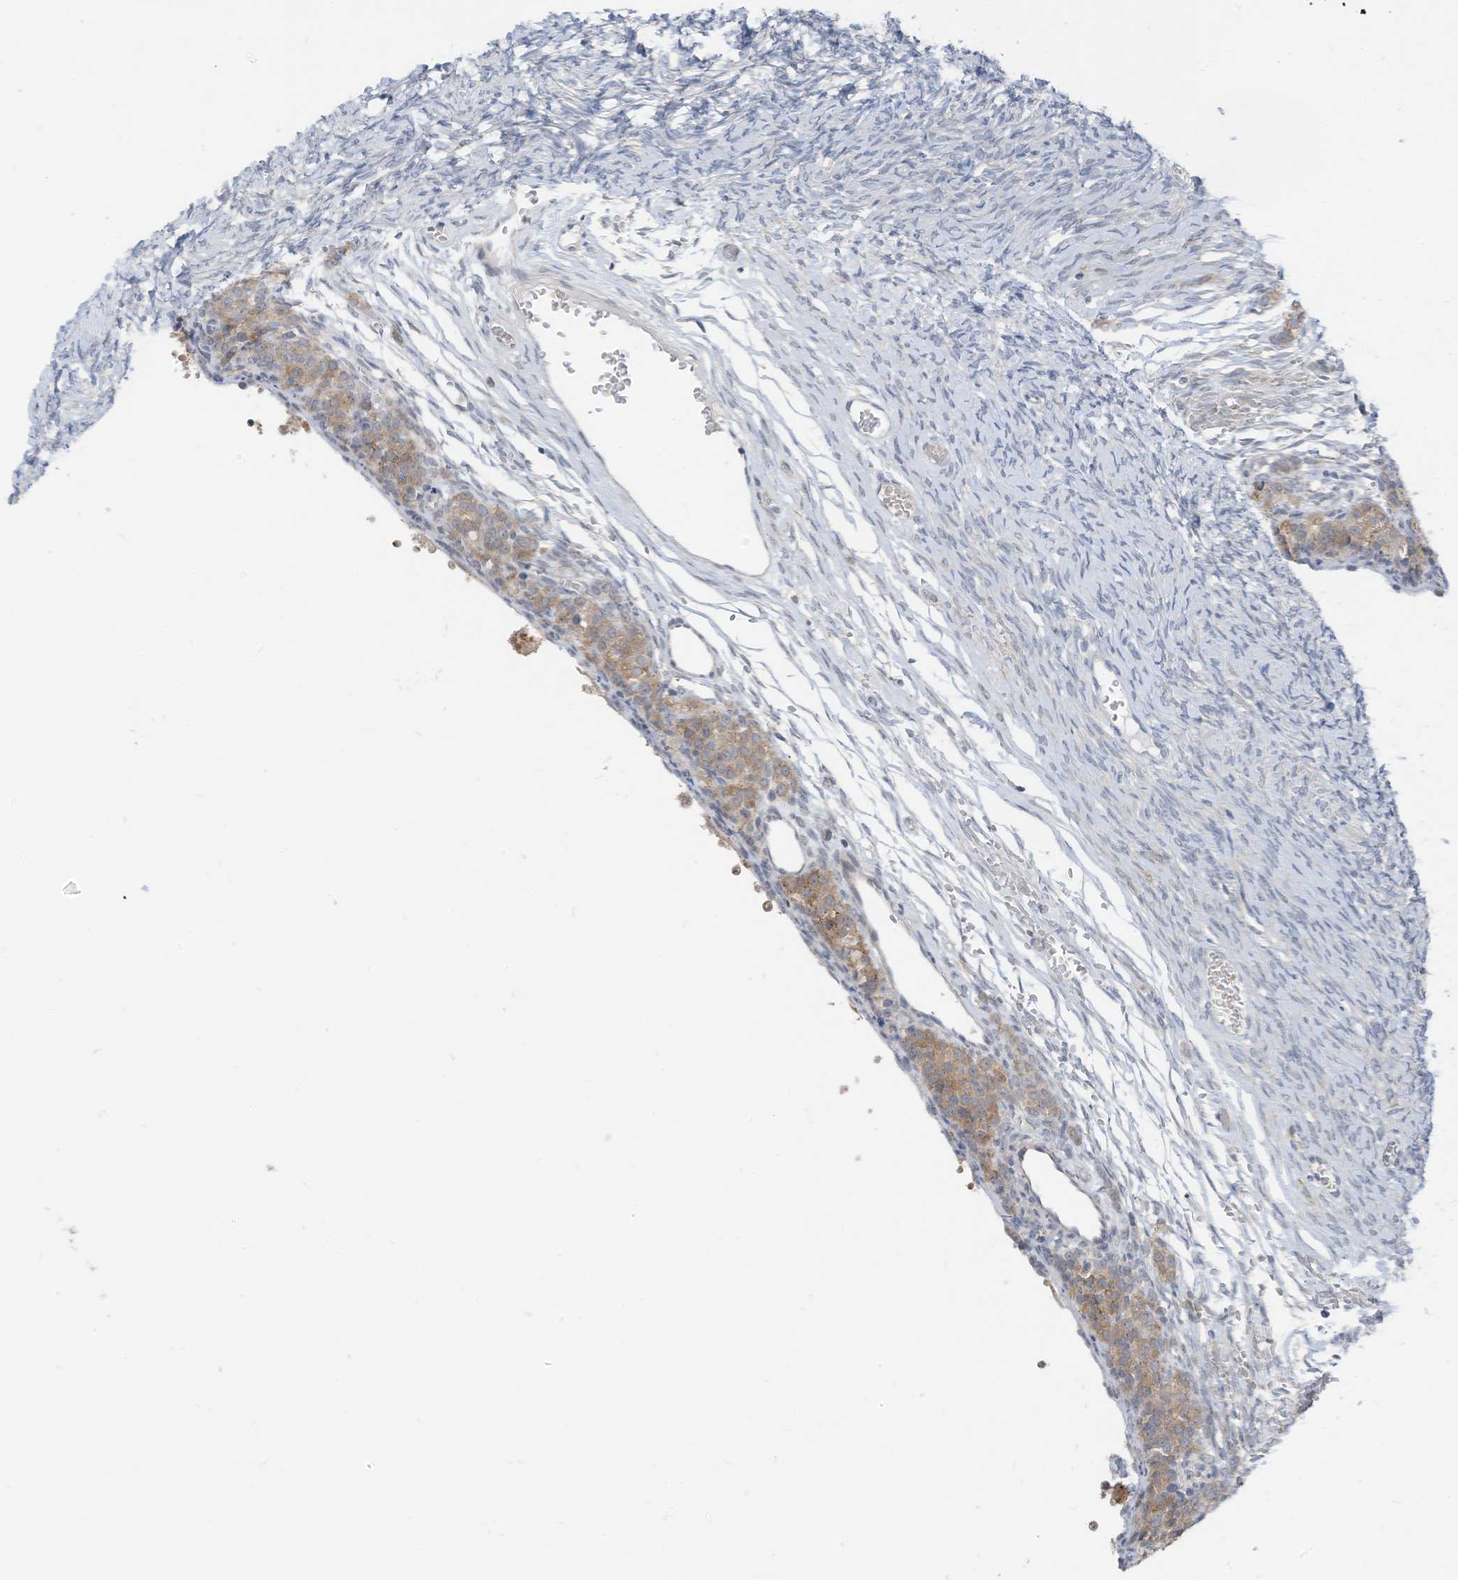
{"staining": {"intensity": "negative", "quantity": "none", "location": "none"}, "tissue": "ovary", "cell_type": "Ovarian stroma cells", "image_type": "normal", "snomed": [{"axis": "morphology", "description": "Adenocarcinoma, NOS"}, {"axis": "topography", "description": "Endometrium"}], "caption": "IHC photomicrograph of unremarkable human ovary stained for a protein (brown), which shows no positivity in ovarian stroma cells.", "gene": "LDAH", "patient": {"sex": "female", "age": 32}}